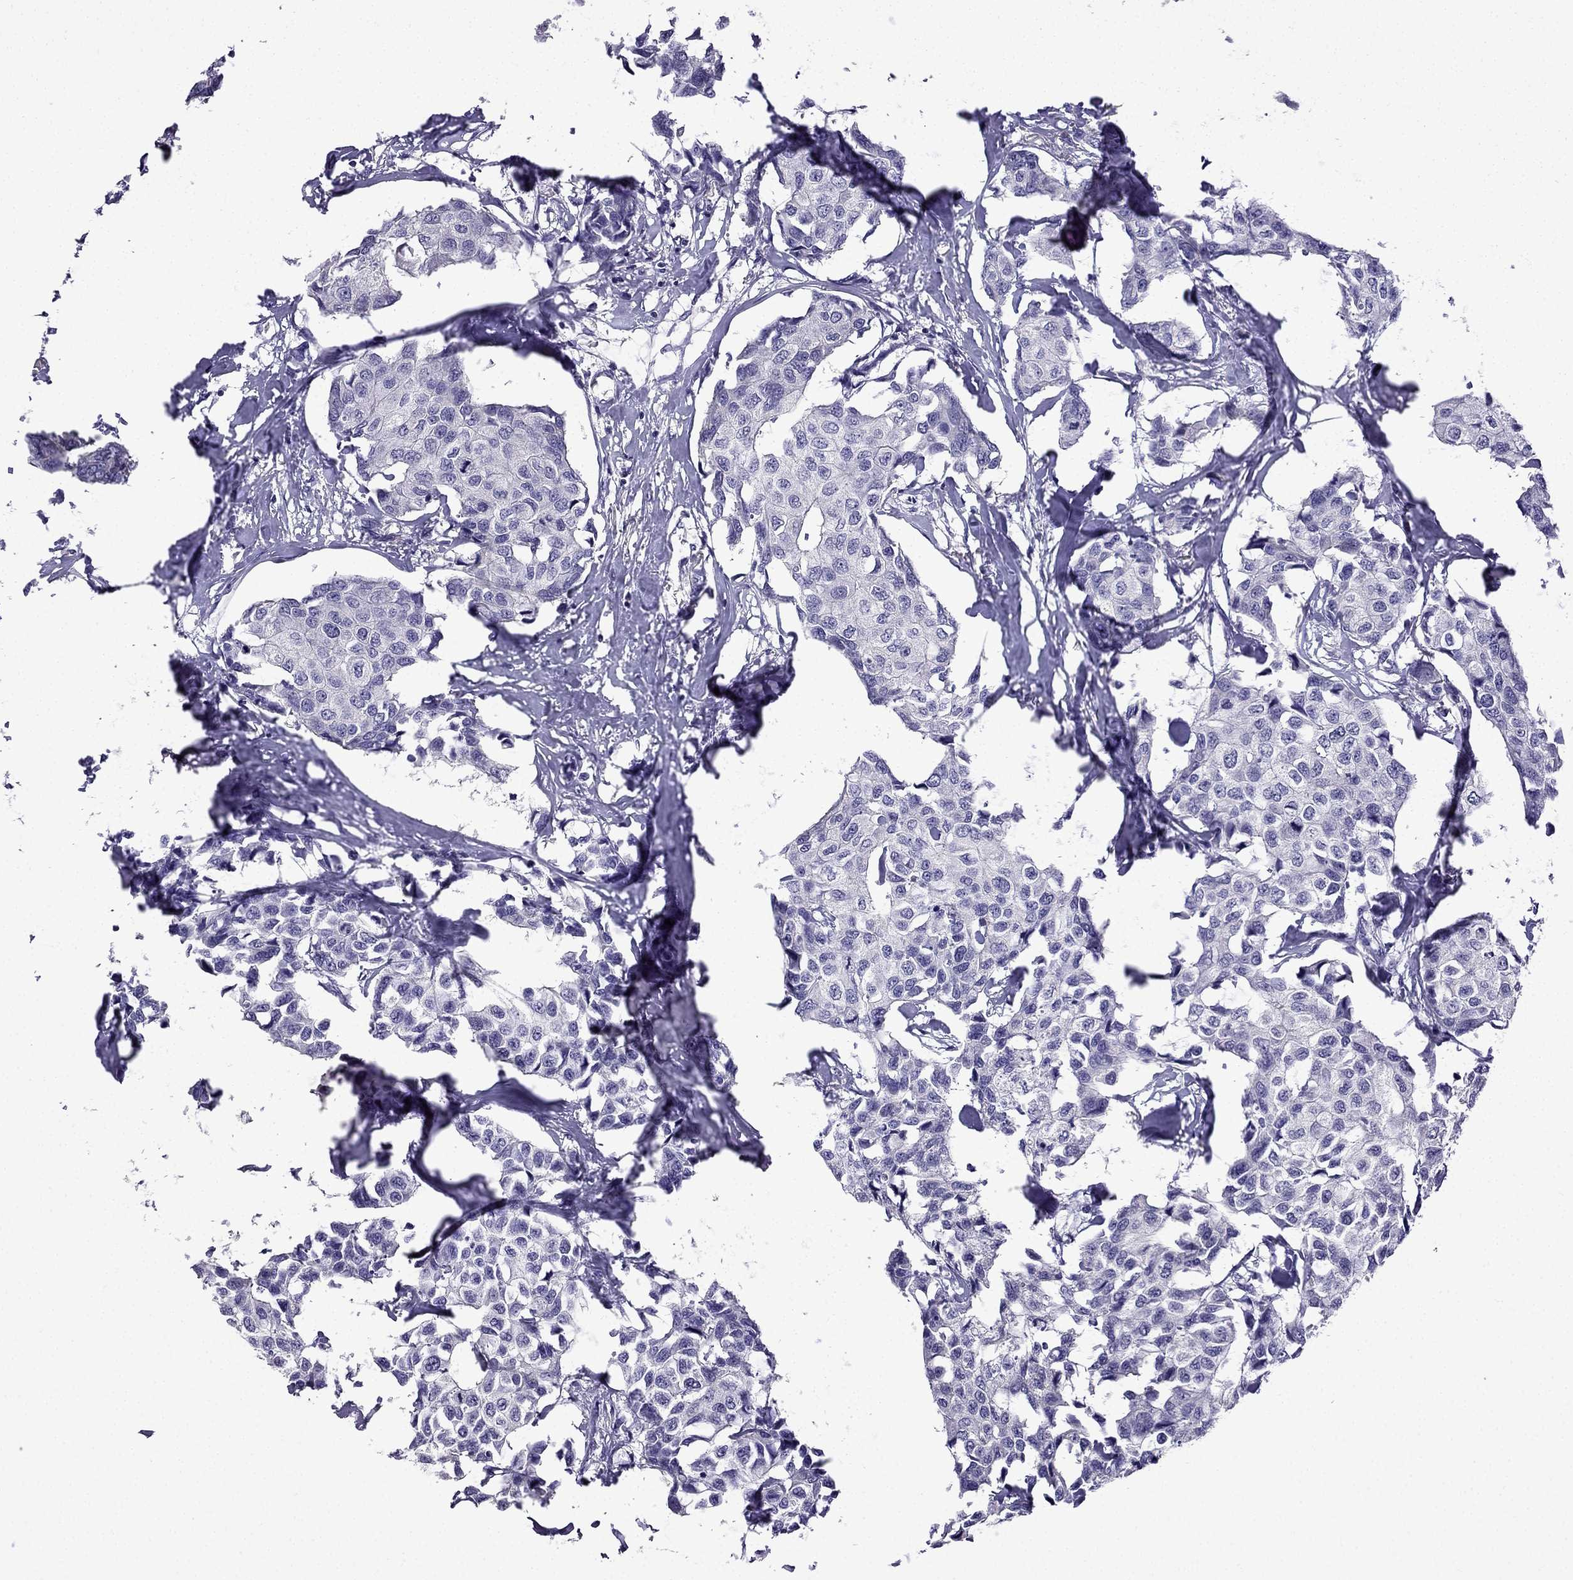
{"staining": {"intensity": "negative", "quantity": "none", "location": "none"}, "tissue": "breast cancer", "cell_type": "Tumor cells", "image_type": "cancer", "snomed": [{"axis": "morphology", "description": "Duct carcinoma"}, {"axis": "topography", "description": "Breast"}], "caption": "Human breast invasive ductal carcinoma stained for a protein using IHC exhibits no expression in tumor cells.", "gene": "TTN", "patient": {"sex": "female", "age": 80}}